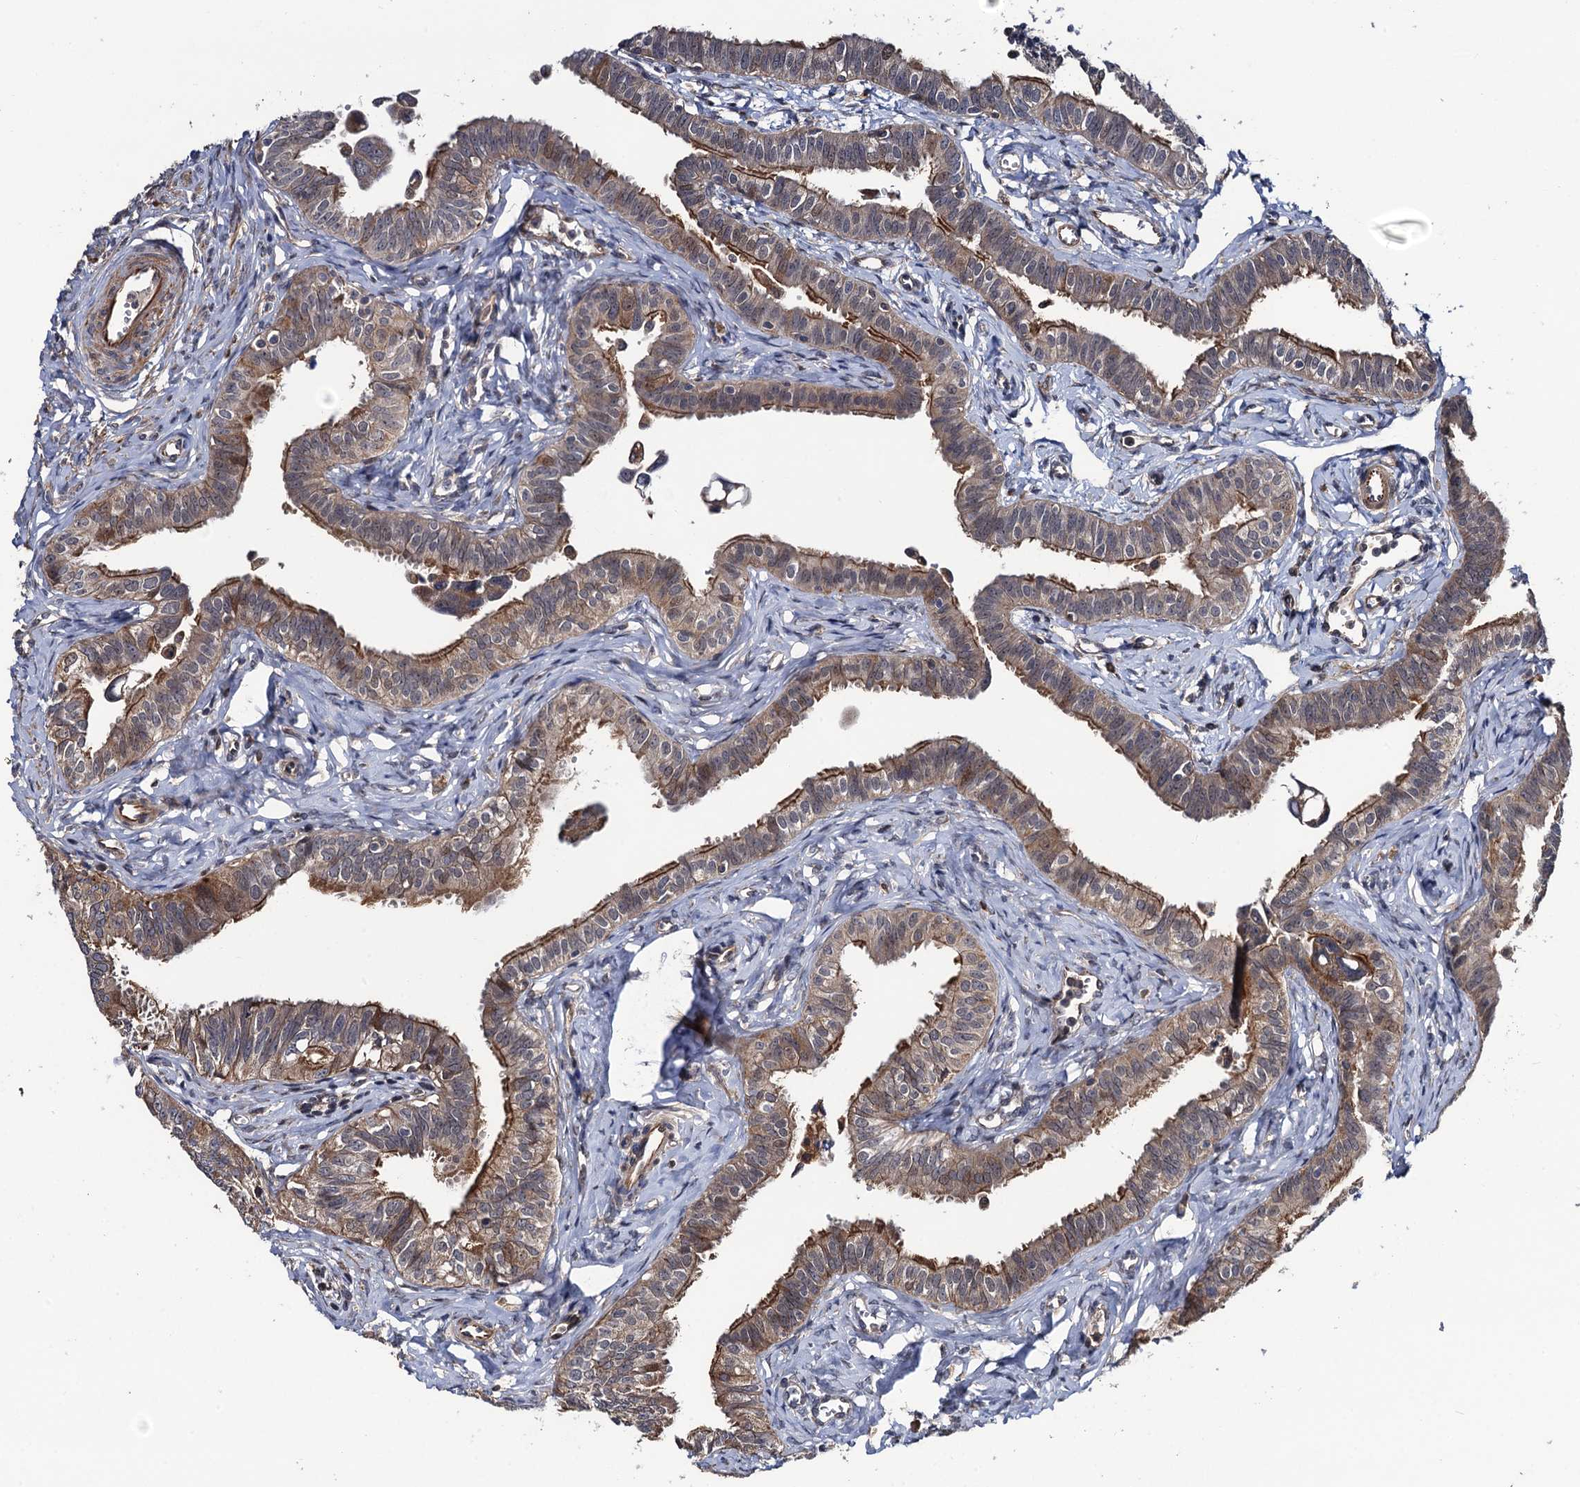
{"staining": {"intensity": "moderate", "quantity": "25%-75%", "location": "cytoplasmic/membranous"}, "tissue": "fallopian tube", "cell_type": "Glandular cells", "image_type": "normal", "snomed": [{"axis": "morphology", "description": "Normal tissue, NOS"}, {"axis": "morphology", "description": "Carcinoma, NOS"}, {"axis": "topography", "description": "Fallopian tube"}, {"axis": "topography", "description": "Ovary"}], "caption": "Protein expression analysis of unremarkable human fallopian tube reveals moderate cytoplasmic/membranous positivity in about 25%-75% of glandular cells. (DAB (3,3'-diaminobenzidine) IHC with brightfield microscopy, high magnification).", "gene": "FSIP1", "patient": {"sex": "female", "age": 59}}